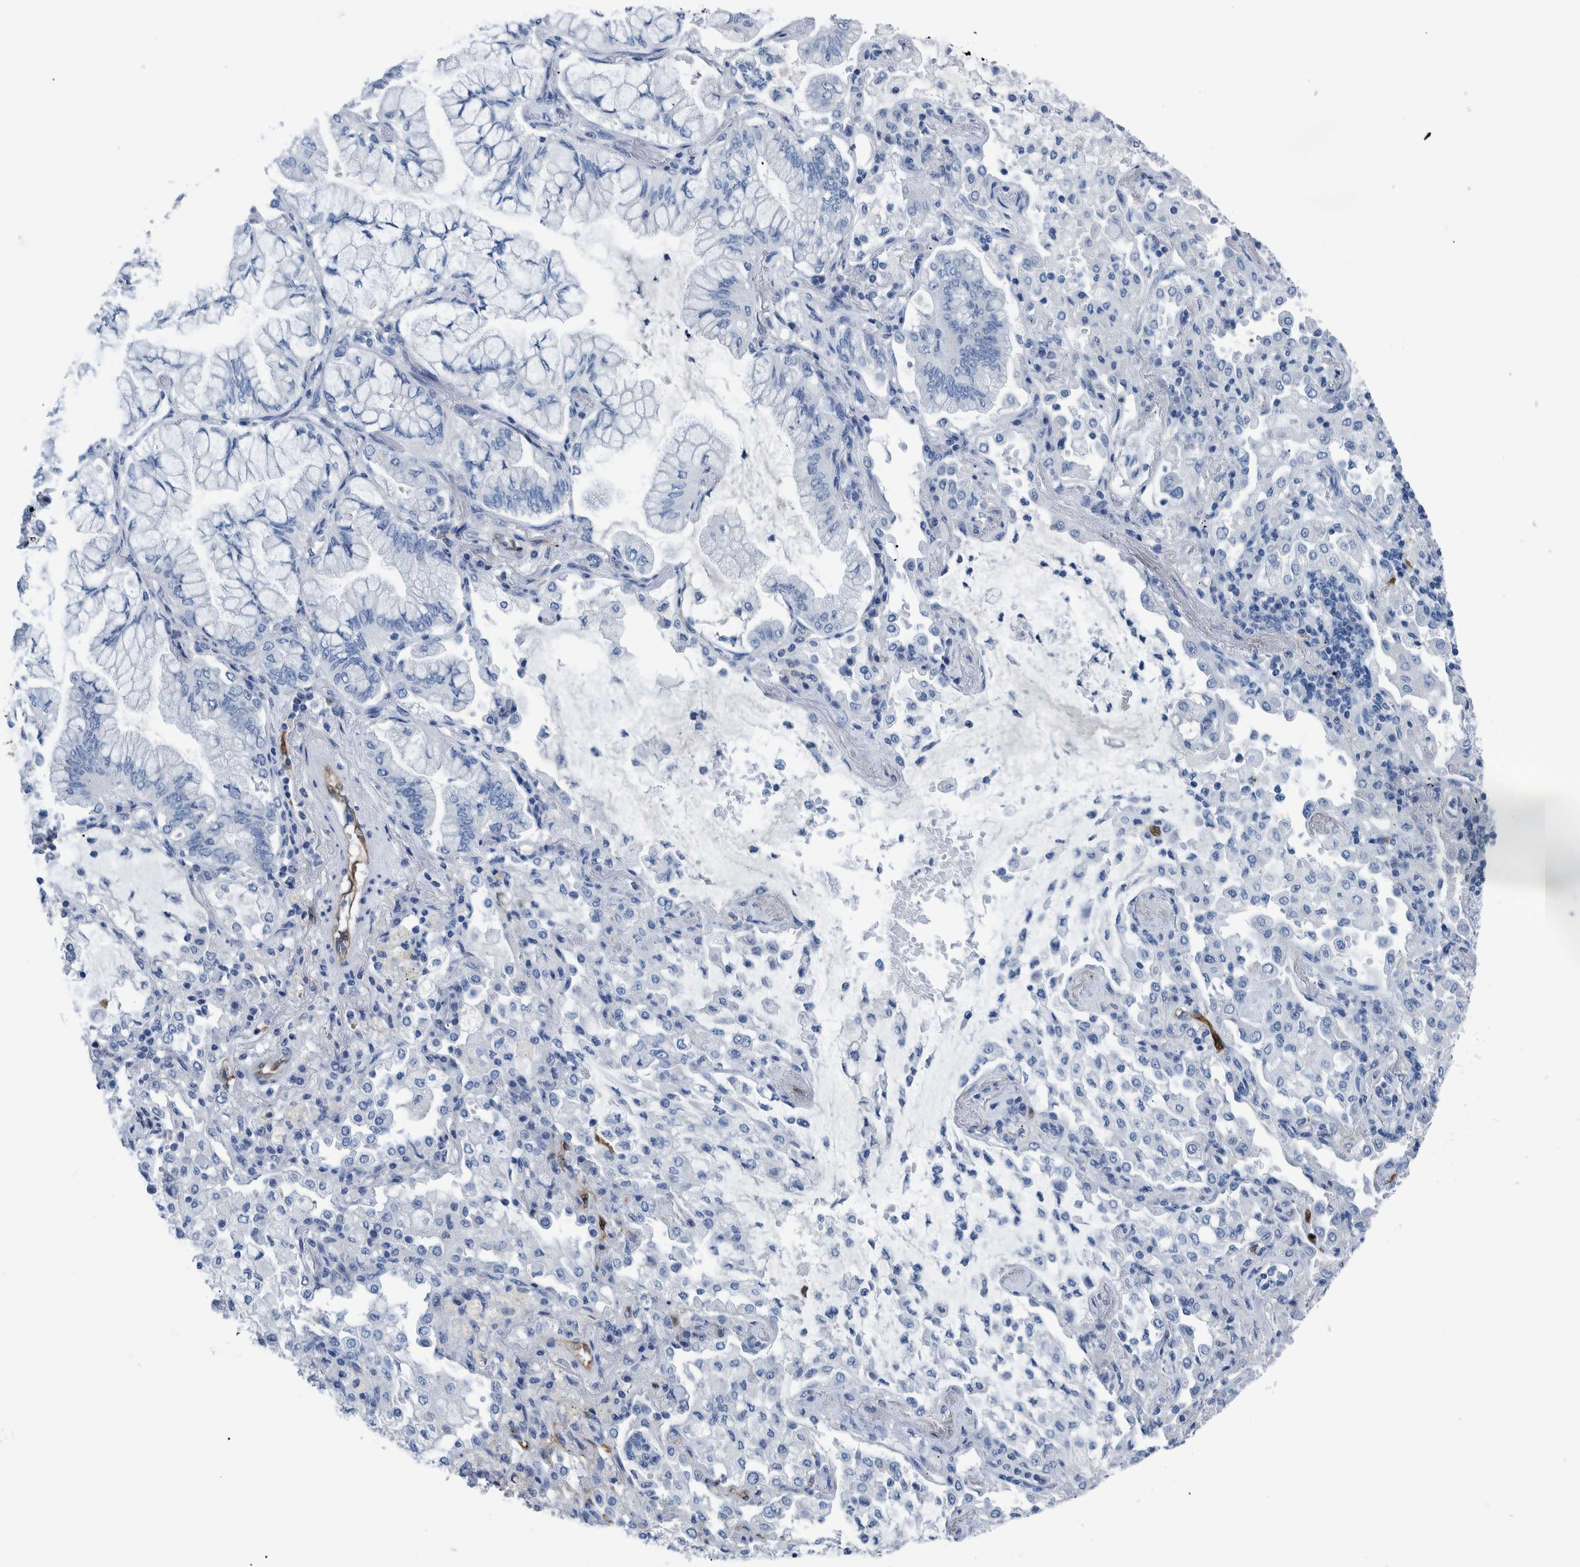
{"staining": {"intensity": "negative", "quantity": "none", "location": "none"}, "tissue": "lung cancer", "cell_type": "Tumor cells", "image_type": "cancer", "snomed": [{"axis": "morphology", "description": "Adenocarcinoma, NOS"}, {"axis": "topography", "description": "Lung"}], "caption": "Immunohistochemistry of lung cancer (adenocarcinoma) demonstrates no staining in tumor cells.", "gene": "IDO1", "patient": {"sex": "female", "age": 70}}